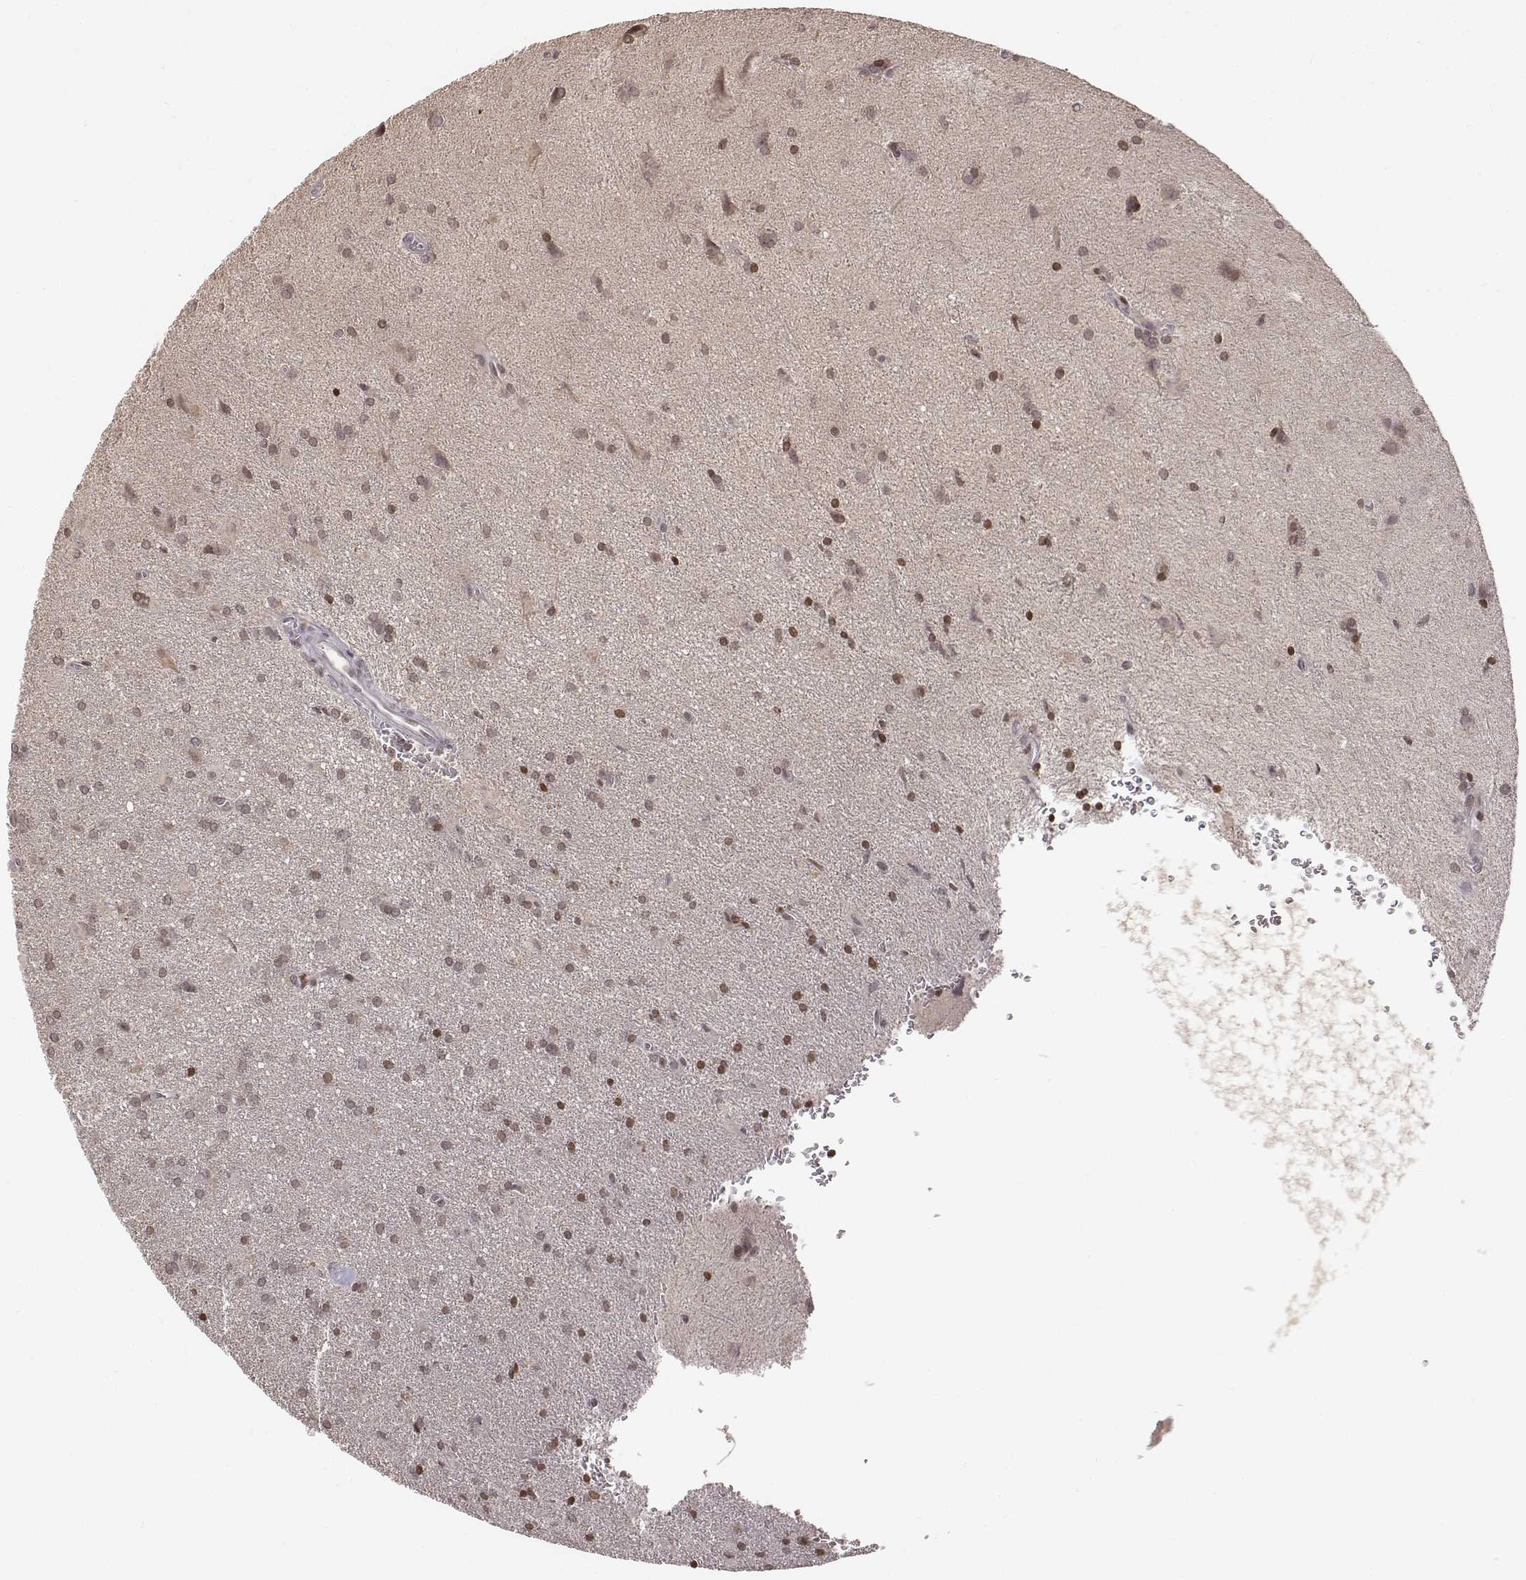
{"staining": {"intensity": "negative", "quantity": "none", "location": "none"}, "tissue": "glioma", "cell_type": "Tumor cells", "image_type": "cancer", "snomed": [{"axis": "morphology", "description": "Glioma, malignant, Low grade"}, {"axis": "topography", "description": "Brain"}], "caption": "Tumor cells are negative for brown protein staining in malignant glioma (low-grade). (DAB (3,3'-diaminobenzidine) immunohistochemistry visualized using brightfield microscopy, high magnification).", "gene": "GRM4", "patient": {"sex": "male", "age": 58}}